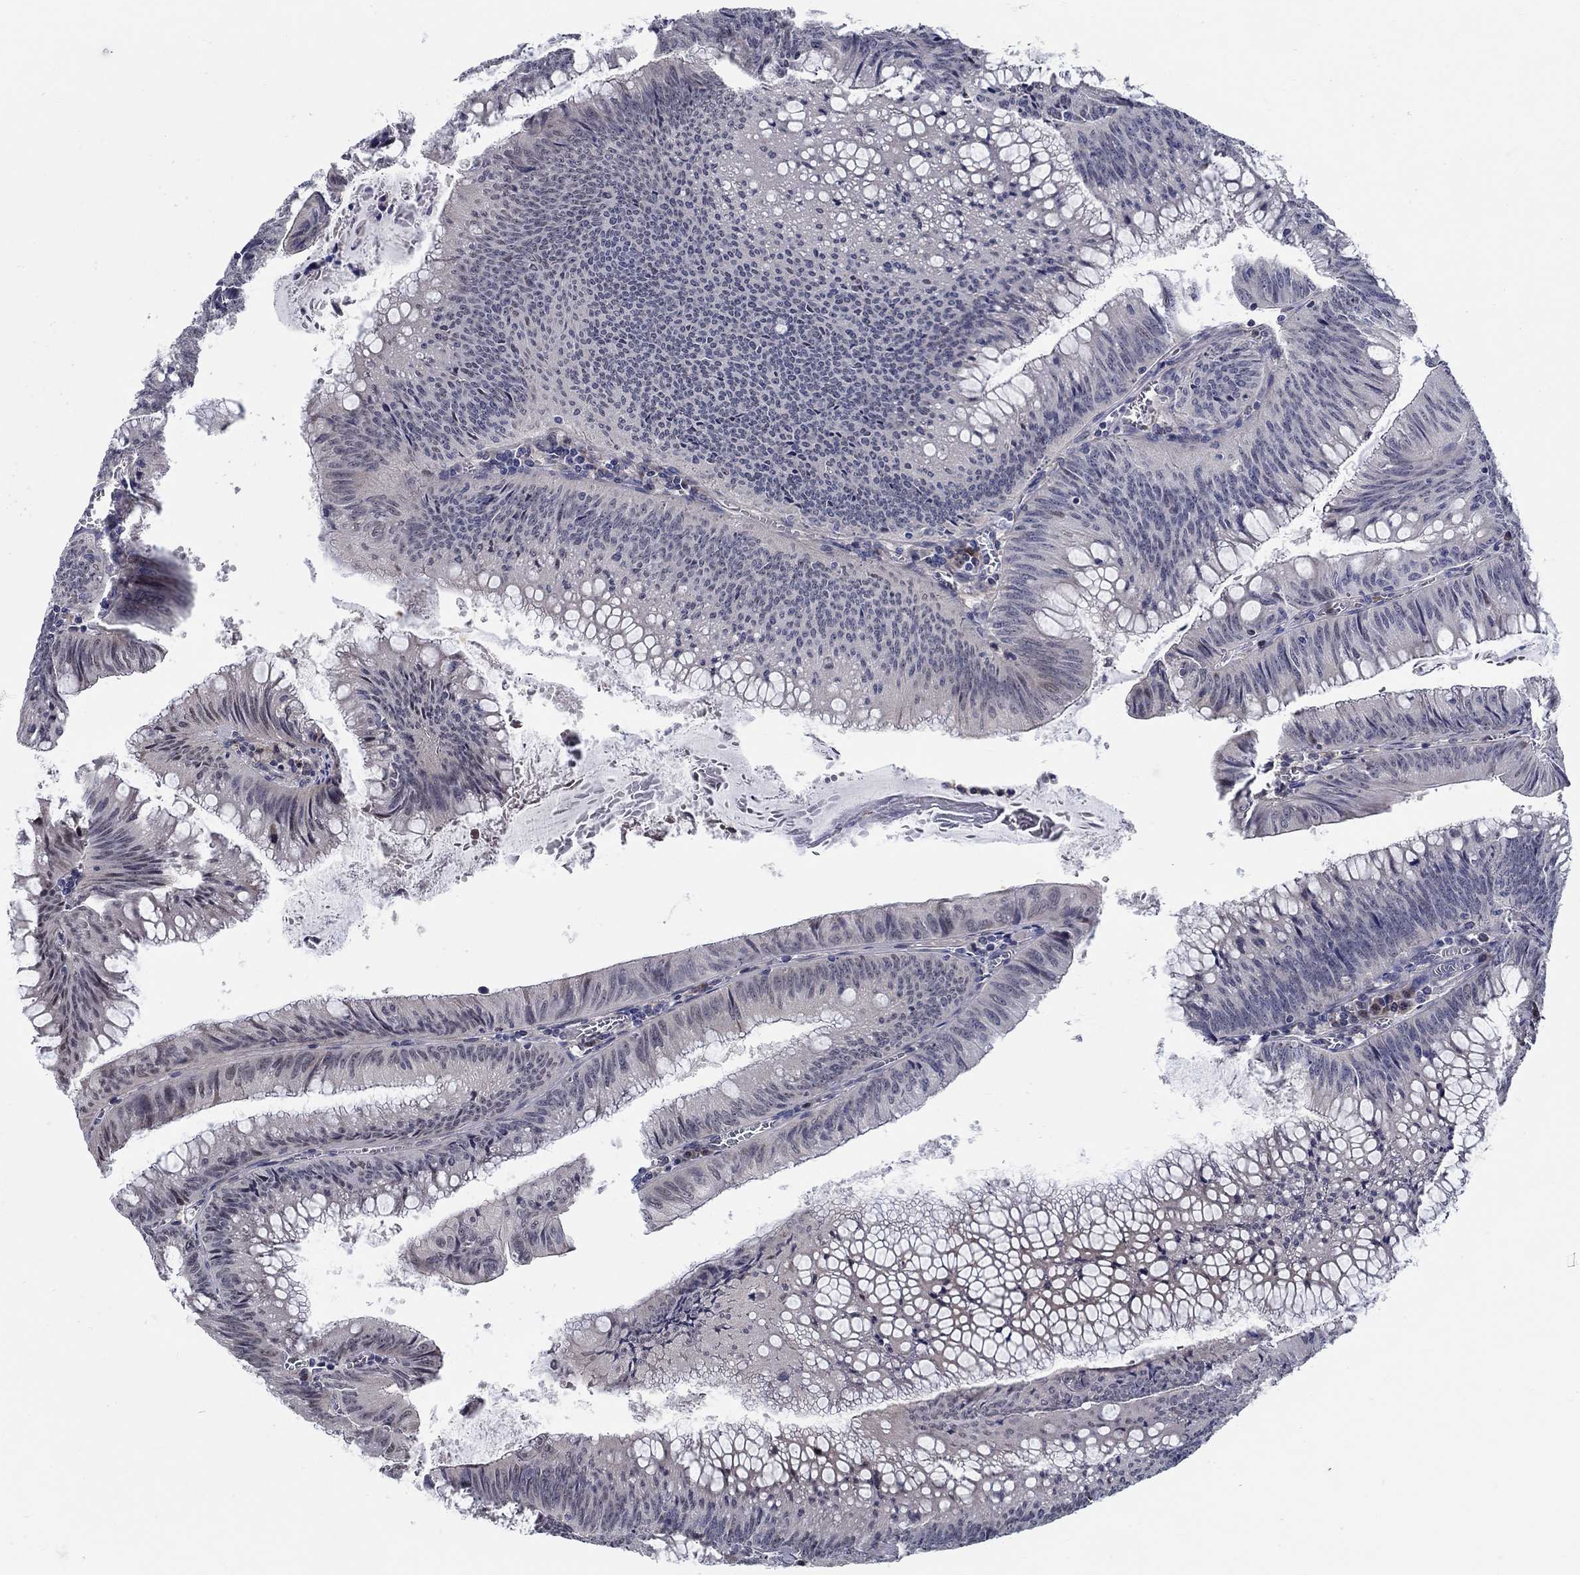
{"staining": {"intensity": "negative", "quantity": "none", "location": "none"}, "tissue": "colorectal cancer", "cell_type": "Tumor cells", "image_type": "cancer", "snomed": [{"axis": "morphology", "description": "Adenocarcinoma, NOS"}, {"axis": "topography", "description": "Rectum"}], "caption": "A high-resolution micrograph shows IHC staining of colorectal adenocarcinoma, which reveals no significant expression in tumor cells.", "gene": "C16orf46", "patient": {"sex": "female", "age": 72}}